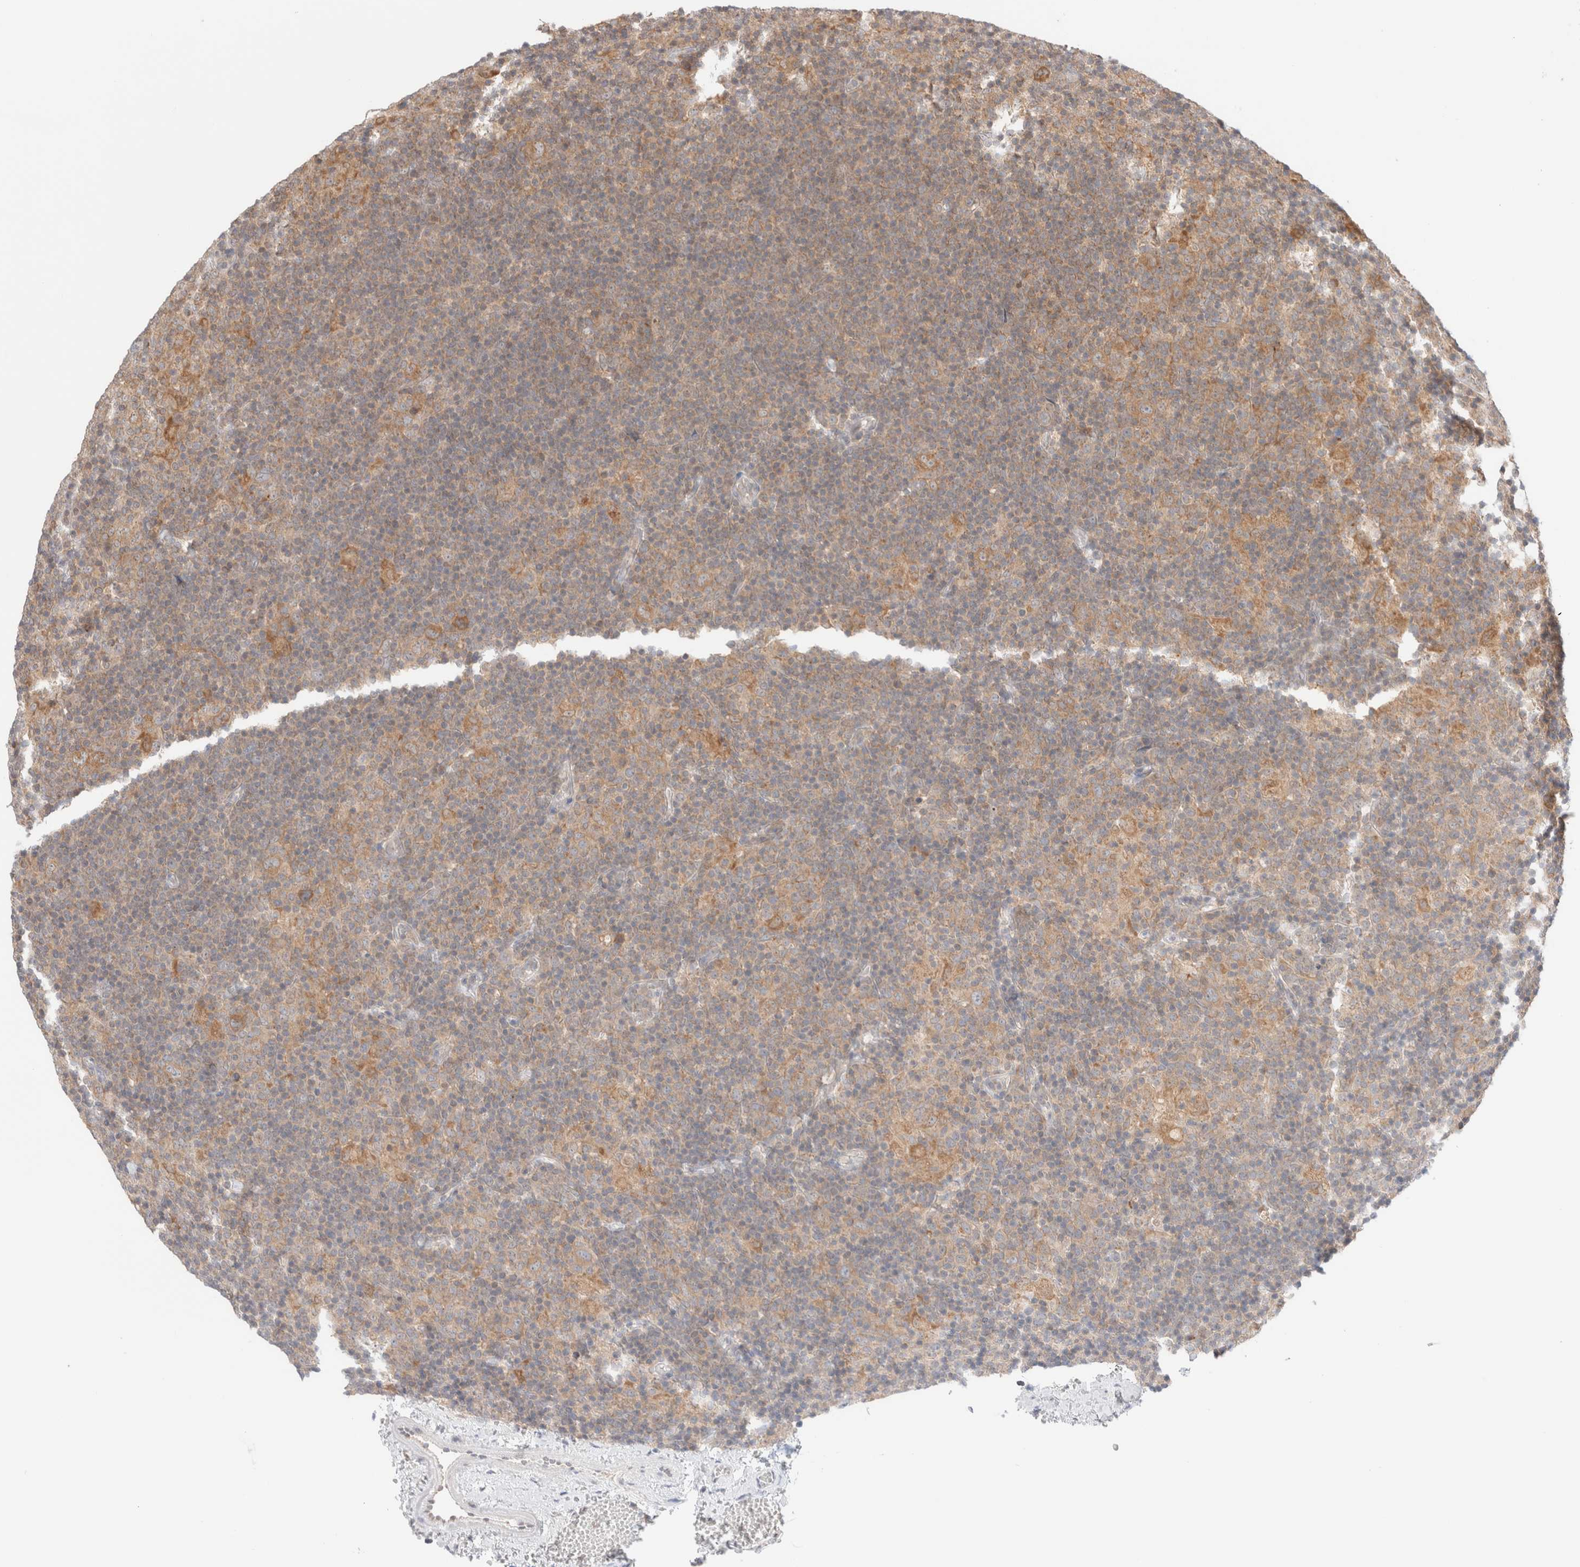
{"staining": {"intensity": "moderate", "quantity": "25%-75%", "location": "cytoplasmic/membranous"}, "tissue": "lymphoma", "cell_type": "Tumor cells", "image_type": "cancer", "snomed": [{"axis": "morphology", "description": "Hodgkin's disease, NOS"}, {"axis": "topography", "description": "Lymph node"}], "caption": "High-power microscopy captured an immunohistochemistry (IHC) histopathology image of Hodgkin's disease, revealing moderate cytoplasmic/membranous staining in approximately 25%-75% of tumor cells.", "gene": "XKR4", "patient": {"sex": "female", "age": 57}}